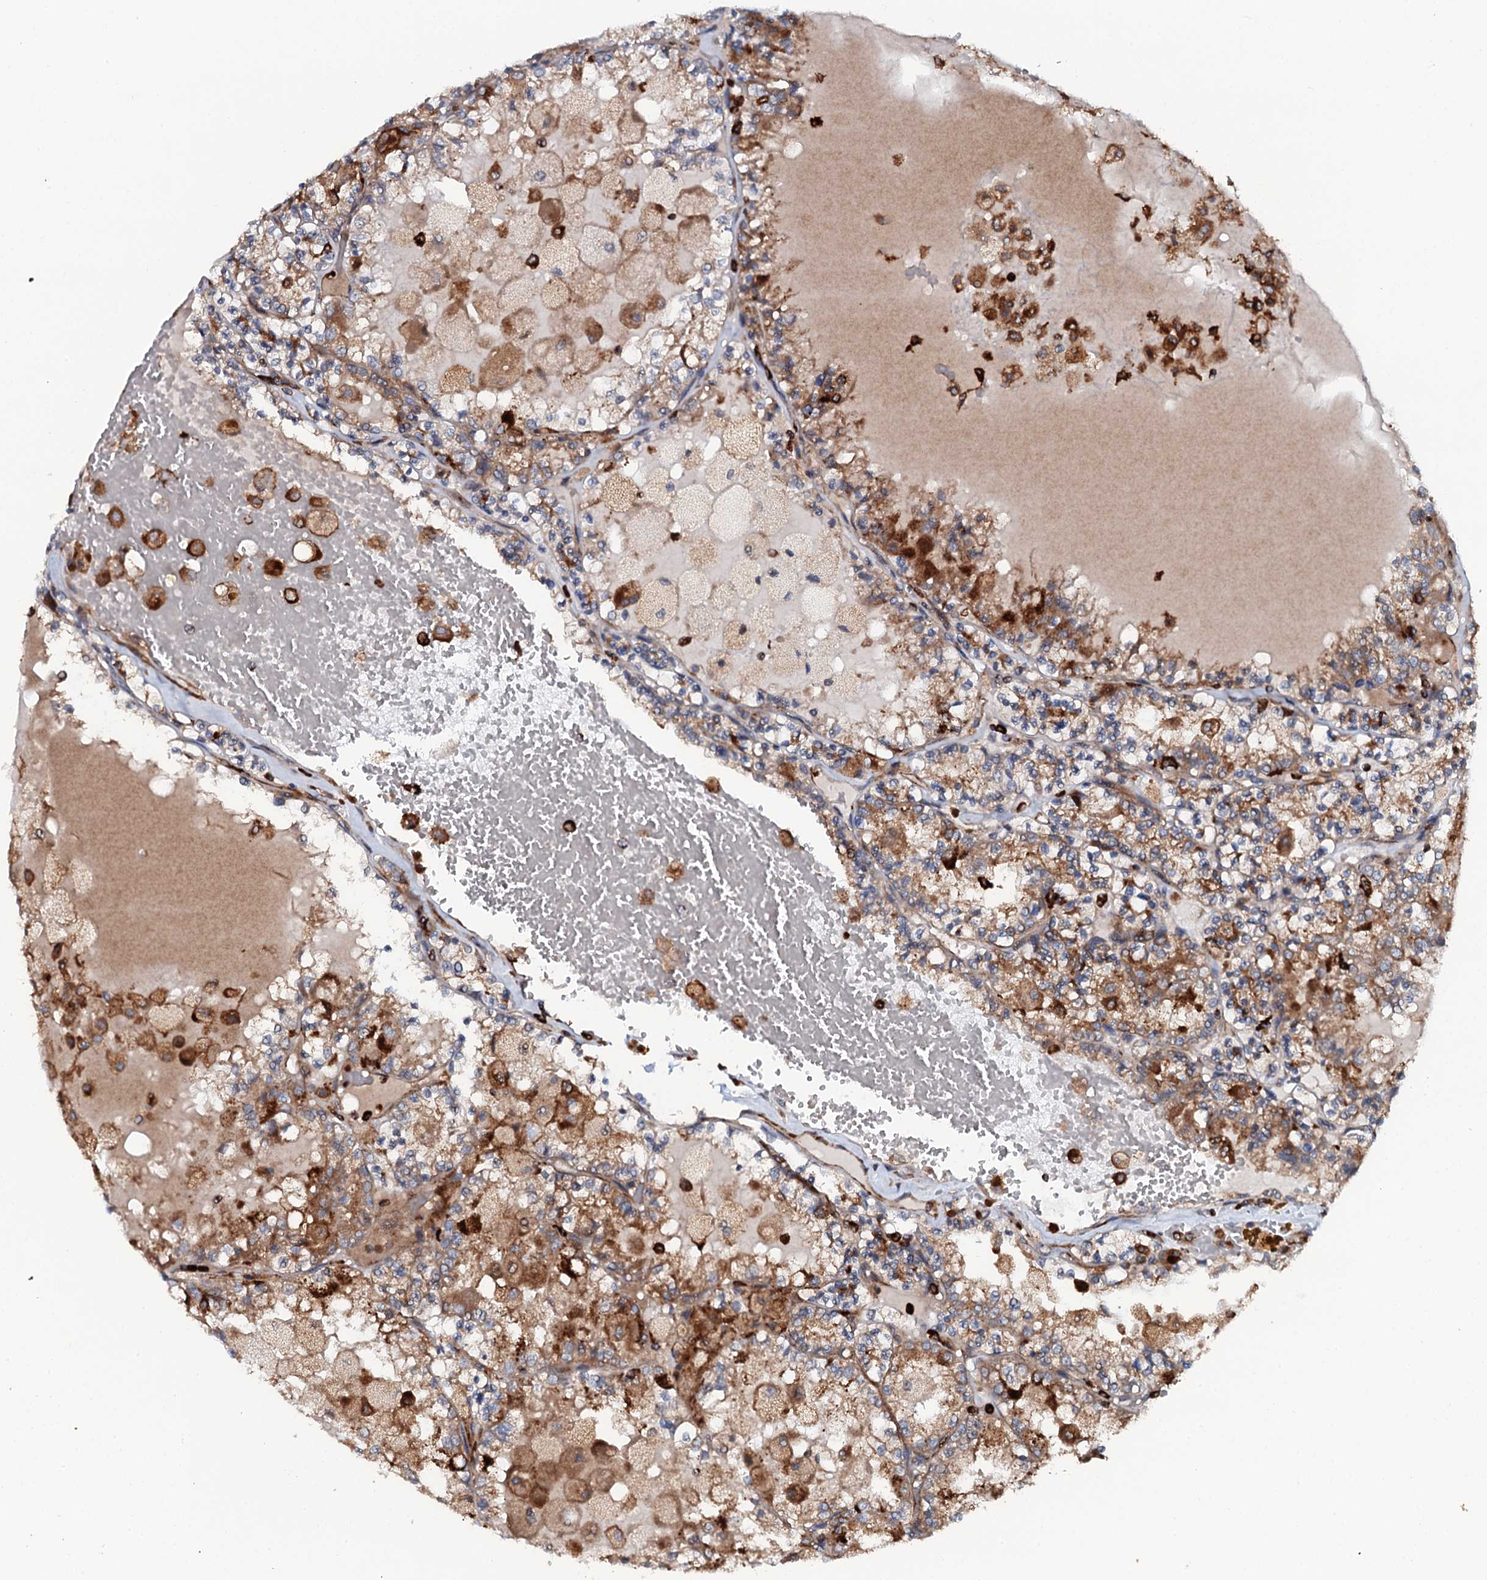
{"staining": {"intensity": "moderate", "quantity": "25%-75%", "location": "cytoplasmic/membranous"}, "tissue": "renal cancer", "cell_type": "Tumor cells", "image_type": "cancer", "snomed": [{"axis": "morphology", "description": "Adenocarcinoma, NOS"}, {"axis": "topography", "description": "Kidney"}], "caption": "An image showing moderate cytoplasmic/membranous expression in approximately 25%-75% of tumor cells in adenocarcinoma (renal), as visualized by brown immunohistochemical staining.", "gene": "VAMP8", "patient": {"sex": "female", "age": 56}}